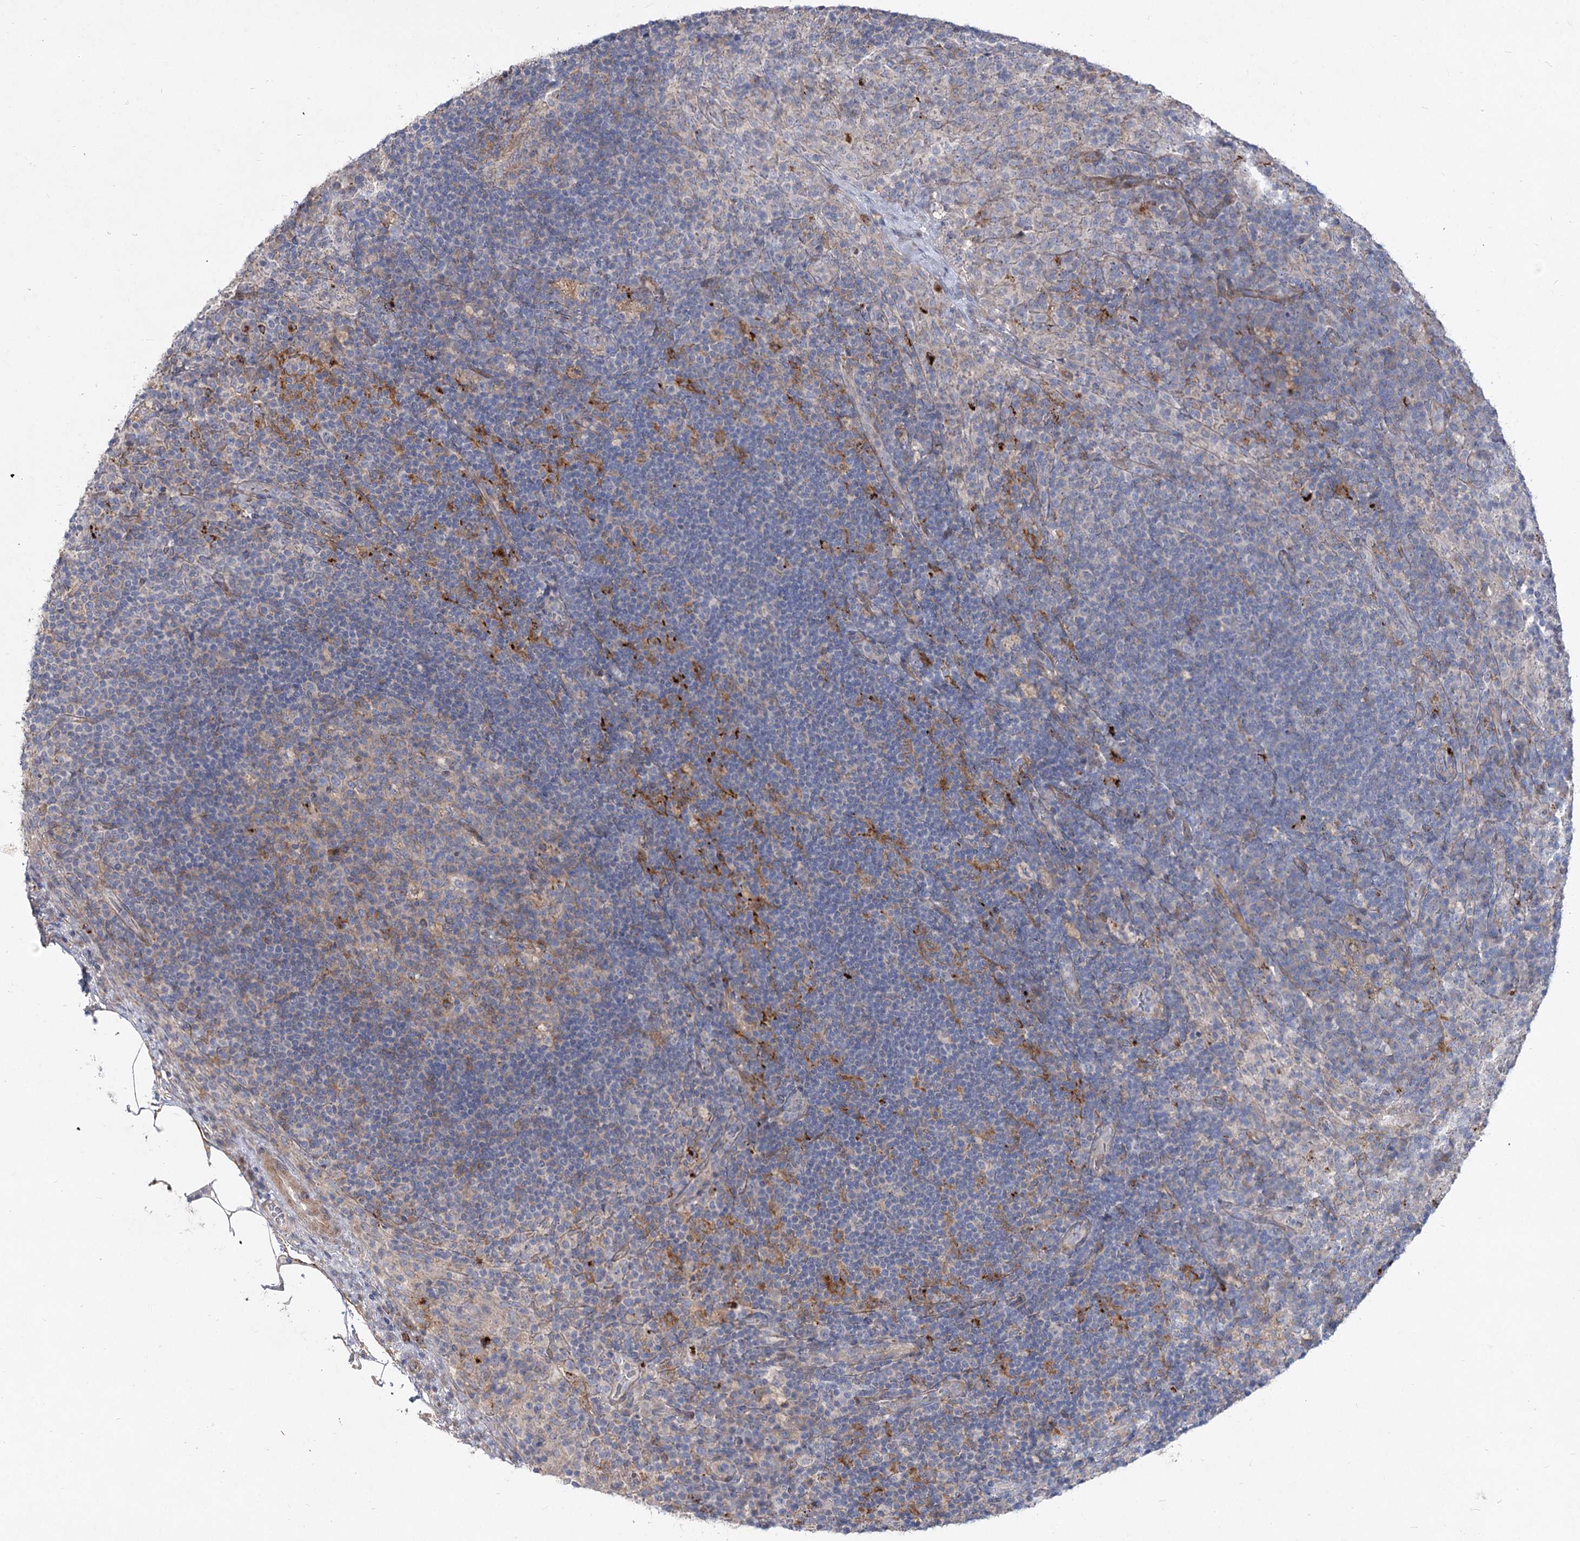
{"staining": {"intensity": "negative", "quantity": "none", "location": "none"}, "tissue": "lymph node", "cell_type": "Germinal center cells", "image_type": "normal", "snomed": [{"axis": "morphology", "description": "Normal tissue, NOS"}, {"axis": "topography", "description": "Lymph node"}], "caption": "Immunohistochemistry photomicrograph of benign lymph node: human lymph node stained with DAB displays no significant protein positivity in germinal center cells.", "gene": "SH3BP5L", "patient": {"sex": "female", "age": 70}}